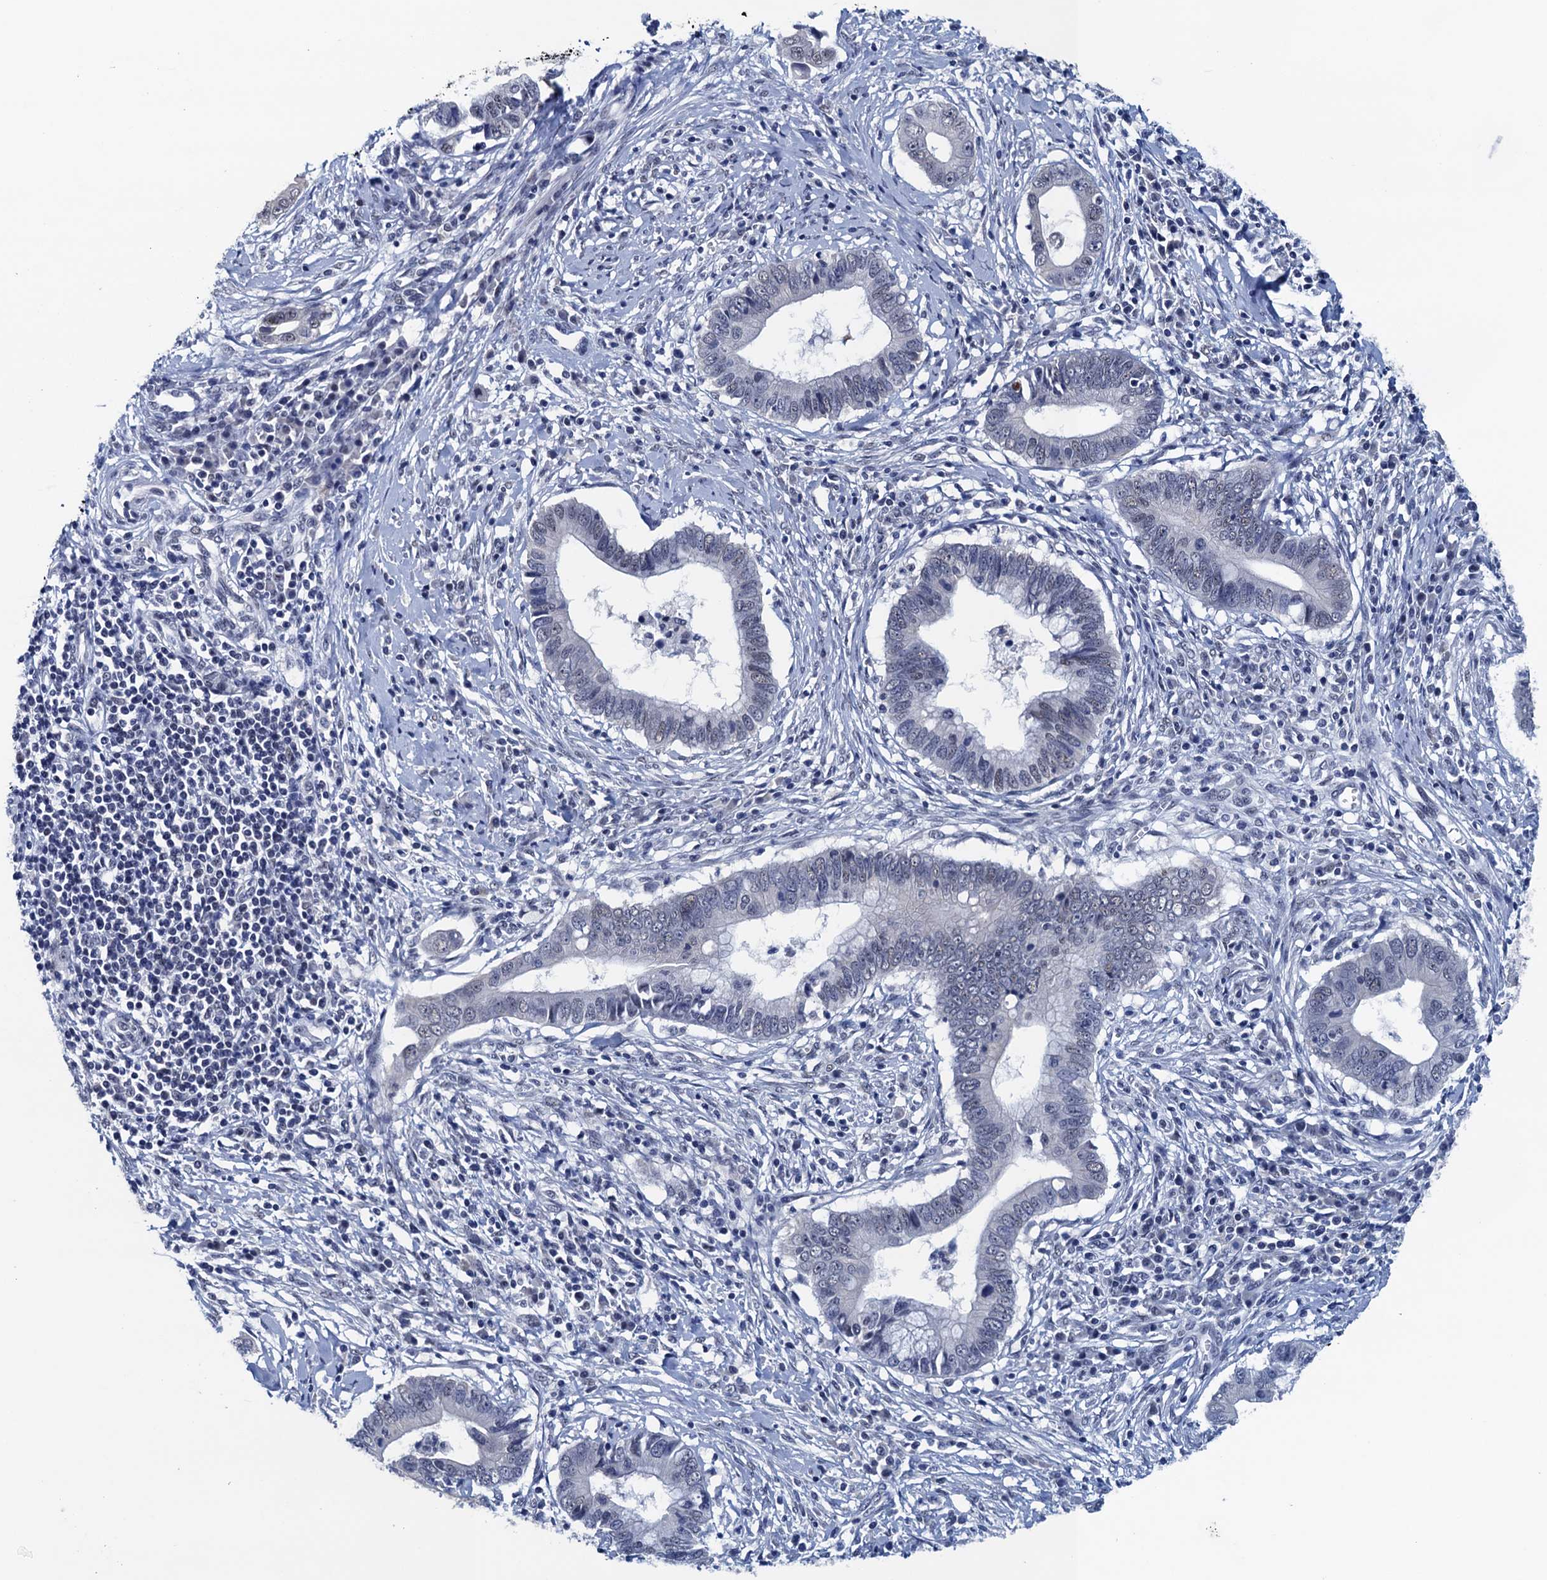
{"staining": {"intensity": "negative", "quantity": "none", "location": "none"}, "tissue": "cervical cancer", "cell_type": "Tumor cells", "image_type": "cancer", "snomed": [{"axis": "morphology", "description": "Adenocarcinoma, NOS"}, {"axis": "topography", "description": "Cervix"}], "caption": "There is no significant staining in tumor cells of cervical adenocarcinoma. (Immunohistochemistry, brightfield microscopy, high magnification).", "gene": "FNBP4", "patient": {"sex": "female", "age": 44}}